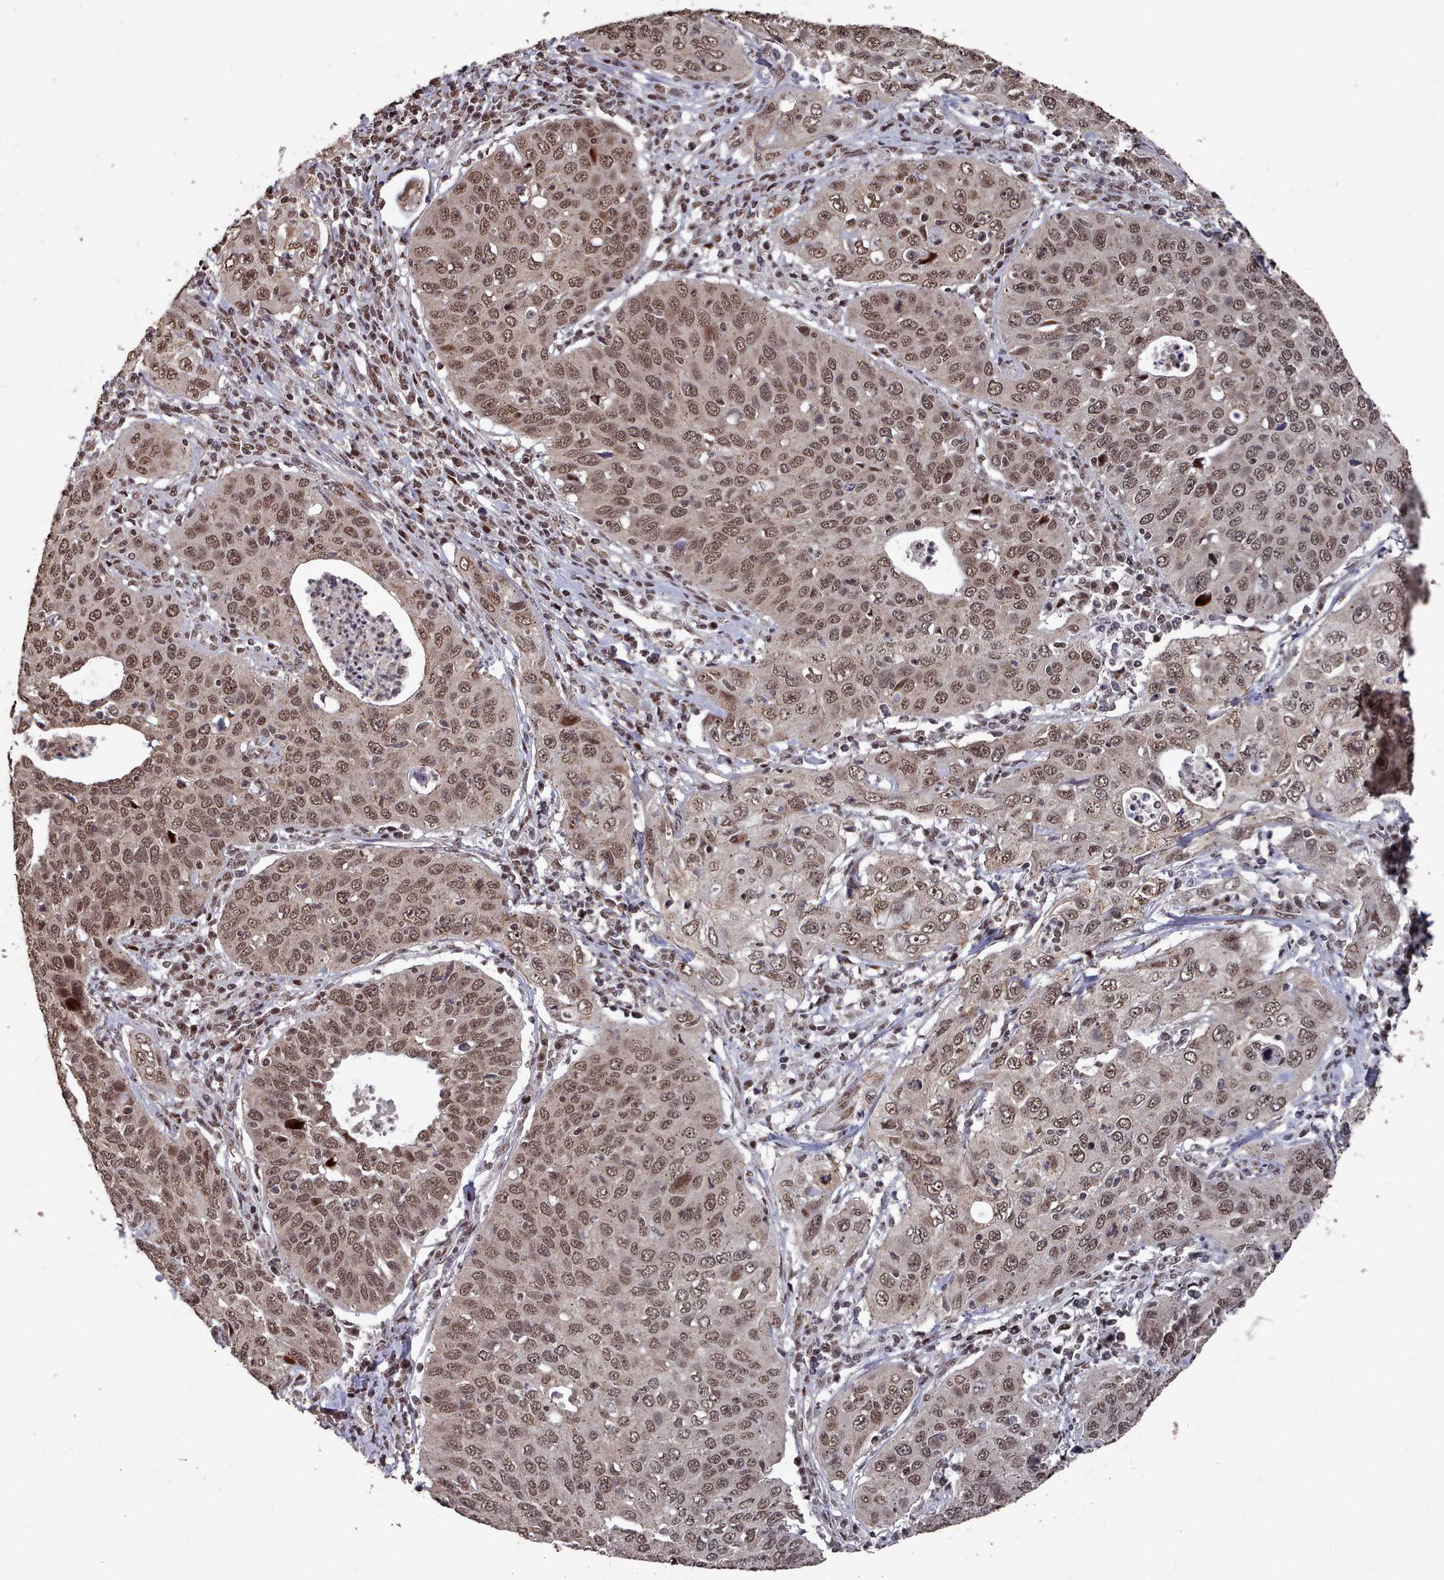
{"staining": {"intensity": "moderate", "quantity": ">75%", "location": "nuclear"}, "tissue": "cervical cancer", "cell_type": "Tumor cells", "image_type": "cancer", "snomed": [{"axis": "morphology", "description": "Squamous cell carcinoma, NOS"}, {"axis": "topography", "description": "Cervix"}], "caption": "Human cervical cancer (squamous cell carcinoma) stained for a protein (brown) shows moderate nuclear positive expression in approximately >75% of tumor cells.", "gene": "PNRC2", "patient": {"sex": "female", "age": 36}}